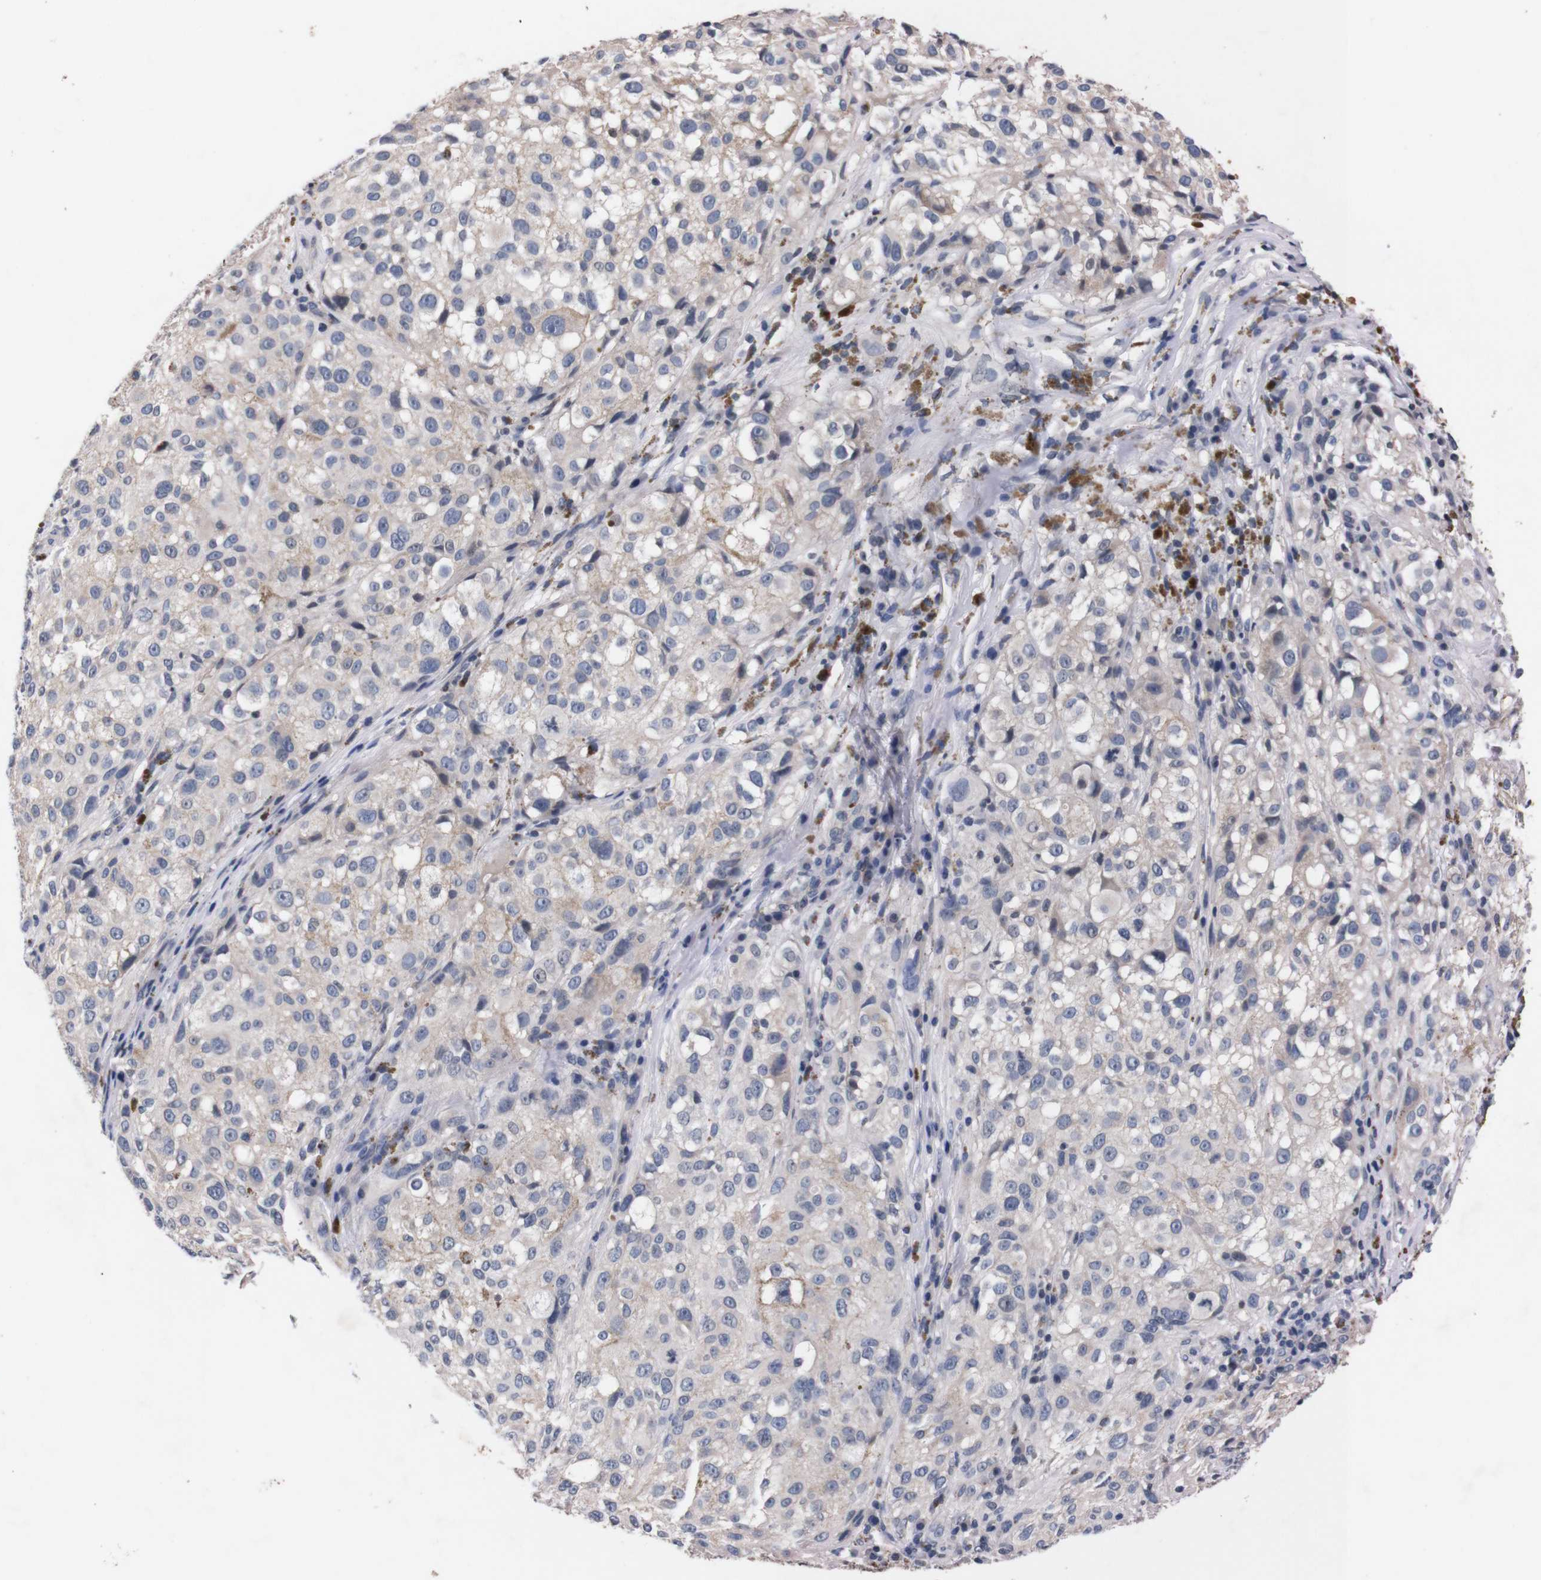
{"staining": {"intensity": "weak", "quantity": "<25%", "location": "cytoplasmic/membranous"}, "tissue": "melanoma", "cell_type": "Tumor cells", "image_type": "cancer", "snomed": [{"axis": "morphology", "description": "Necrosis, NOS"}, {"axis": "morphology", "description": "Malignant melanoma, NOS"}, {"axis": "topography", "description": "Skin"}], "caption": "A photomicrograph of melanoma stained for a protein displays no brown staining in tumor cells.", "gene": "TNFRSF21", "patient": {"sex": "female", "age": 87}}